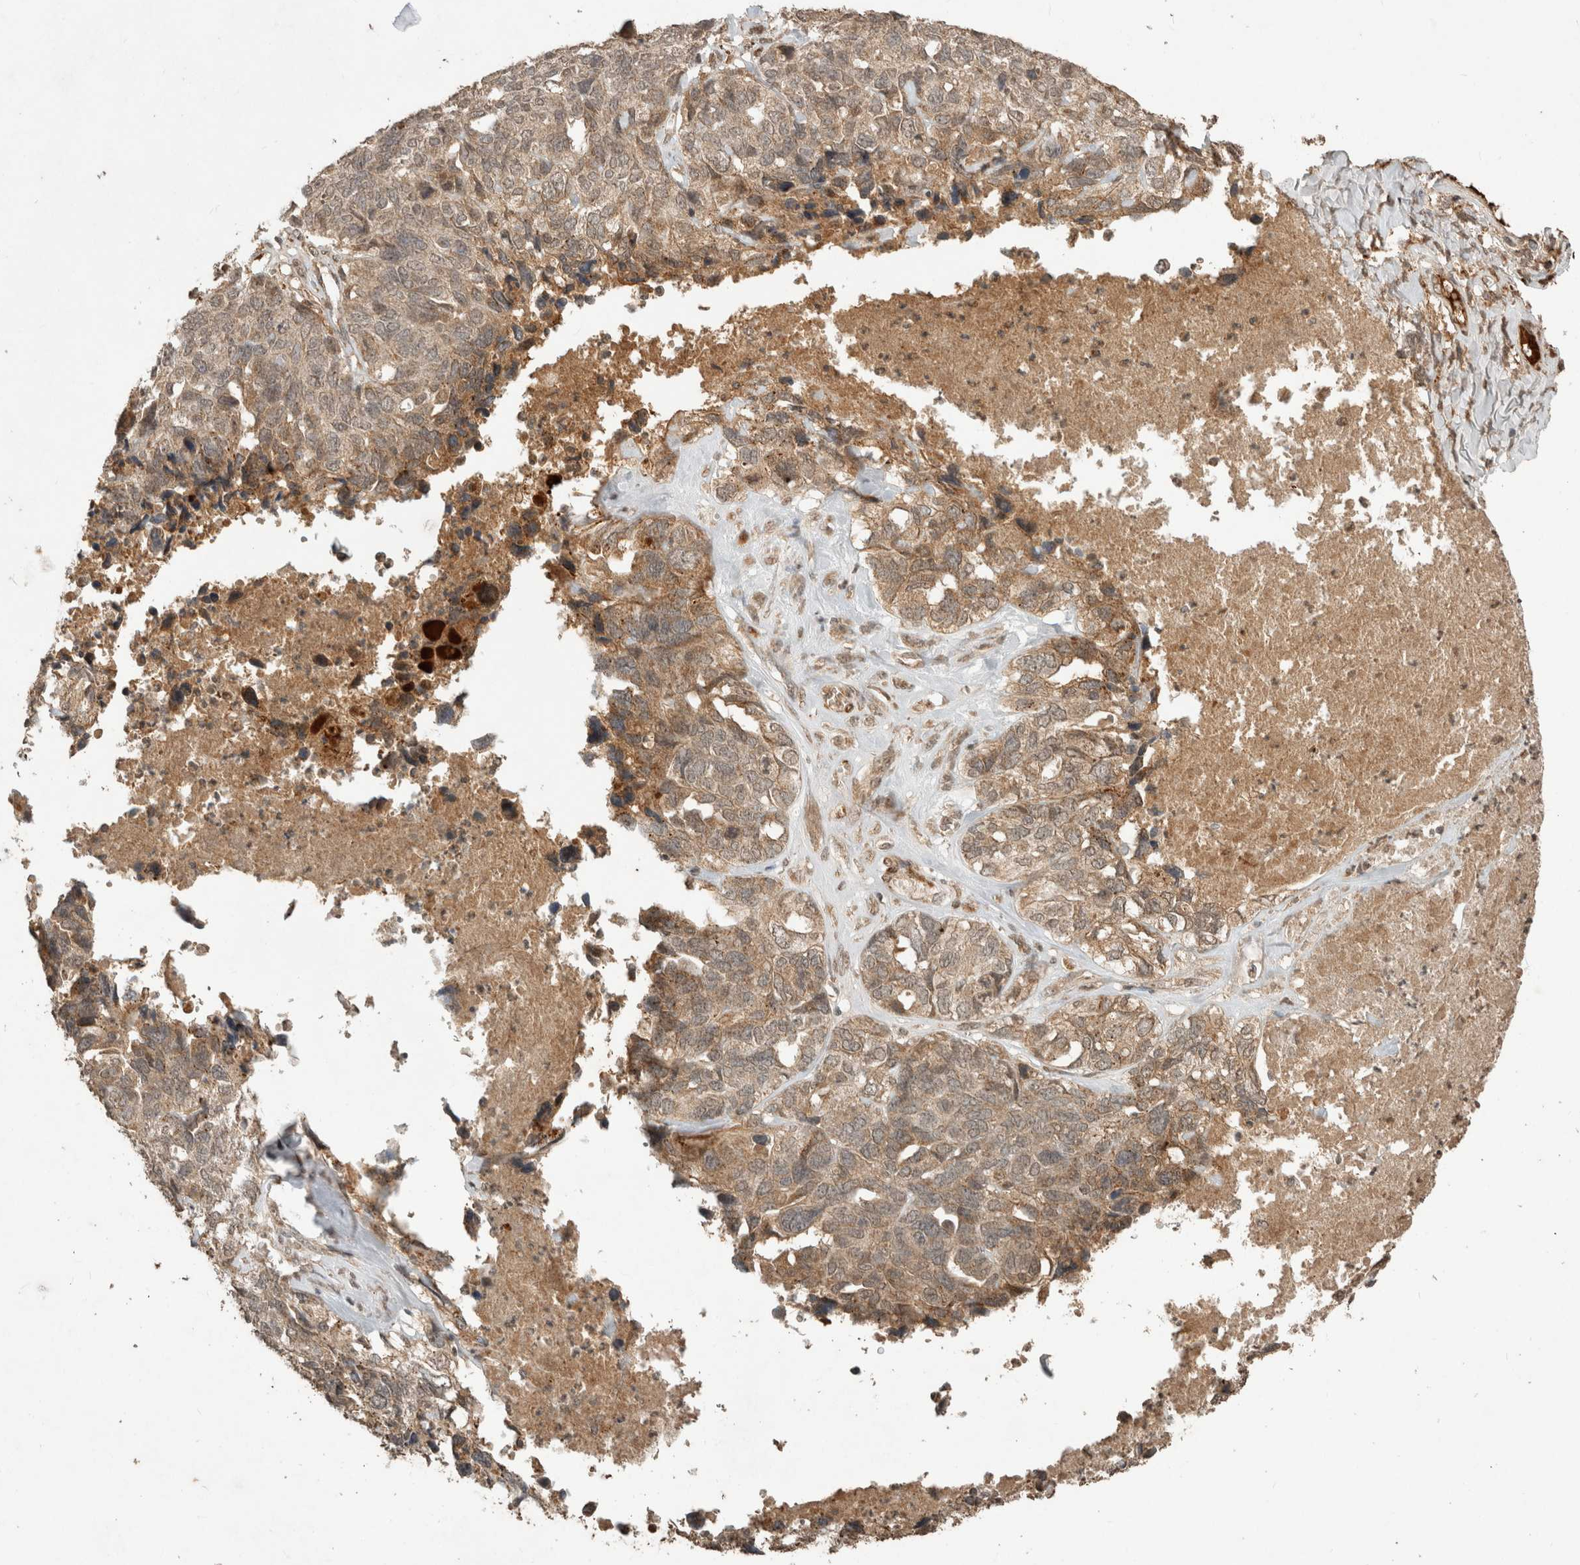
{"staining": {"intensity": "weak", "quantity": ">75%", "location": "cytoplasmic/membranous"}, "tissue": "ovarian cancer", "cell_type": "Tumor cells", "image_type": "cancer", "snomed": [{"axis": "morphology", "description": "Cystadenocarcinoma, serous, NOS"}, {"axis": "topography", "description": "Ovary"}], "caption": "Ovarian serous cystadenocarcinoma stained with a brown dye displays weak cytoplasmic/membranous positive expression in approximately >75% of tumor cells.", "gene": "FAM3A", "patient": {"sex": "female", "age": 79}}